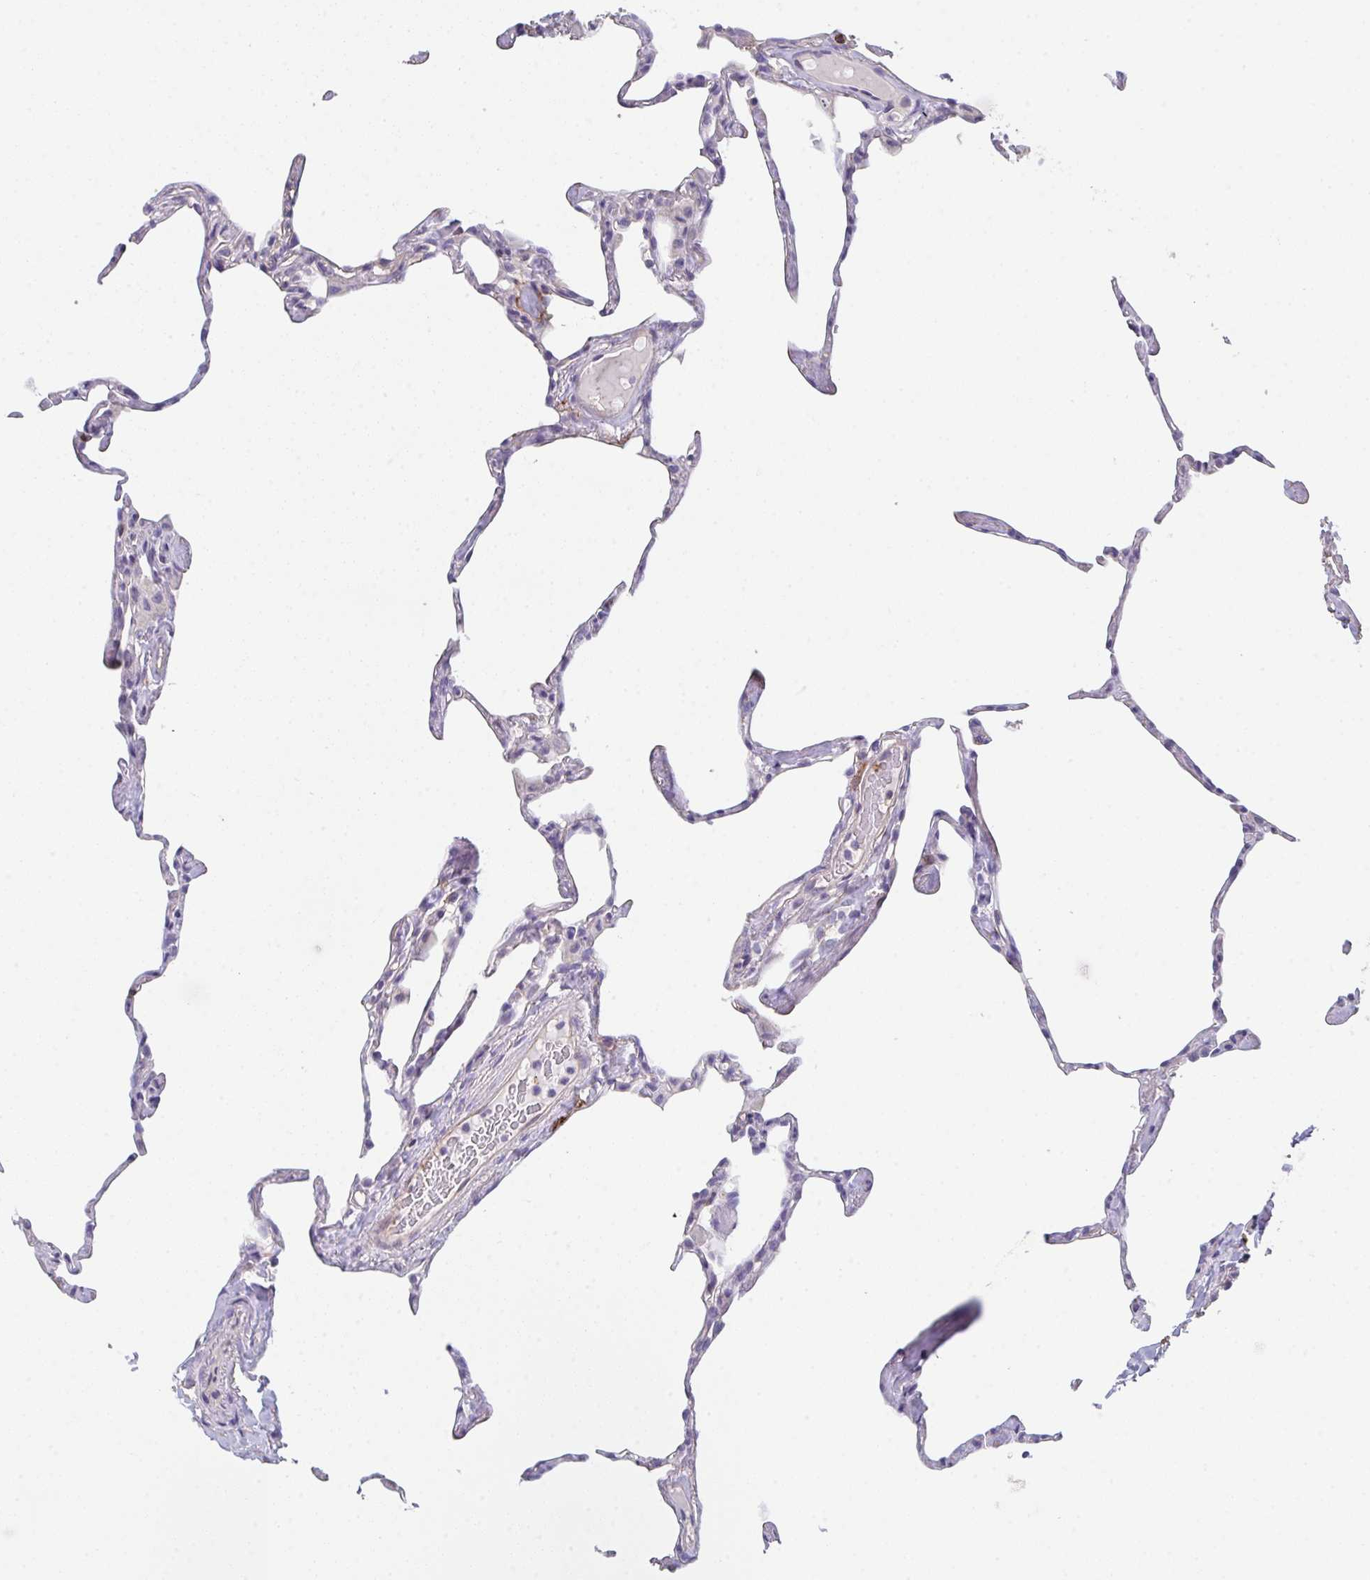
{"staining": {"intensity": "moderate", "quantity": "<25%", "location": "cytoplasmic/membranous"}, "tissue": "lung", "cell_type": "Alveolar cells", "image_type": "normal", "snomed": [{"axis": "morphology", "description": "Normal tissue, NOS"}, {"axis": "topography", "description": "Lung"}], "caption": "An image showing moderate cytoplasmic/membranous expression in about <25% of alveolar cells in benign lung, as visualized by brown immunohistochemical staining.", "gene": "DBN1", "patient": {"sex": "male", "age": 65}}